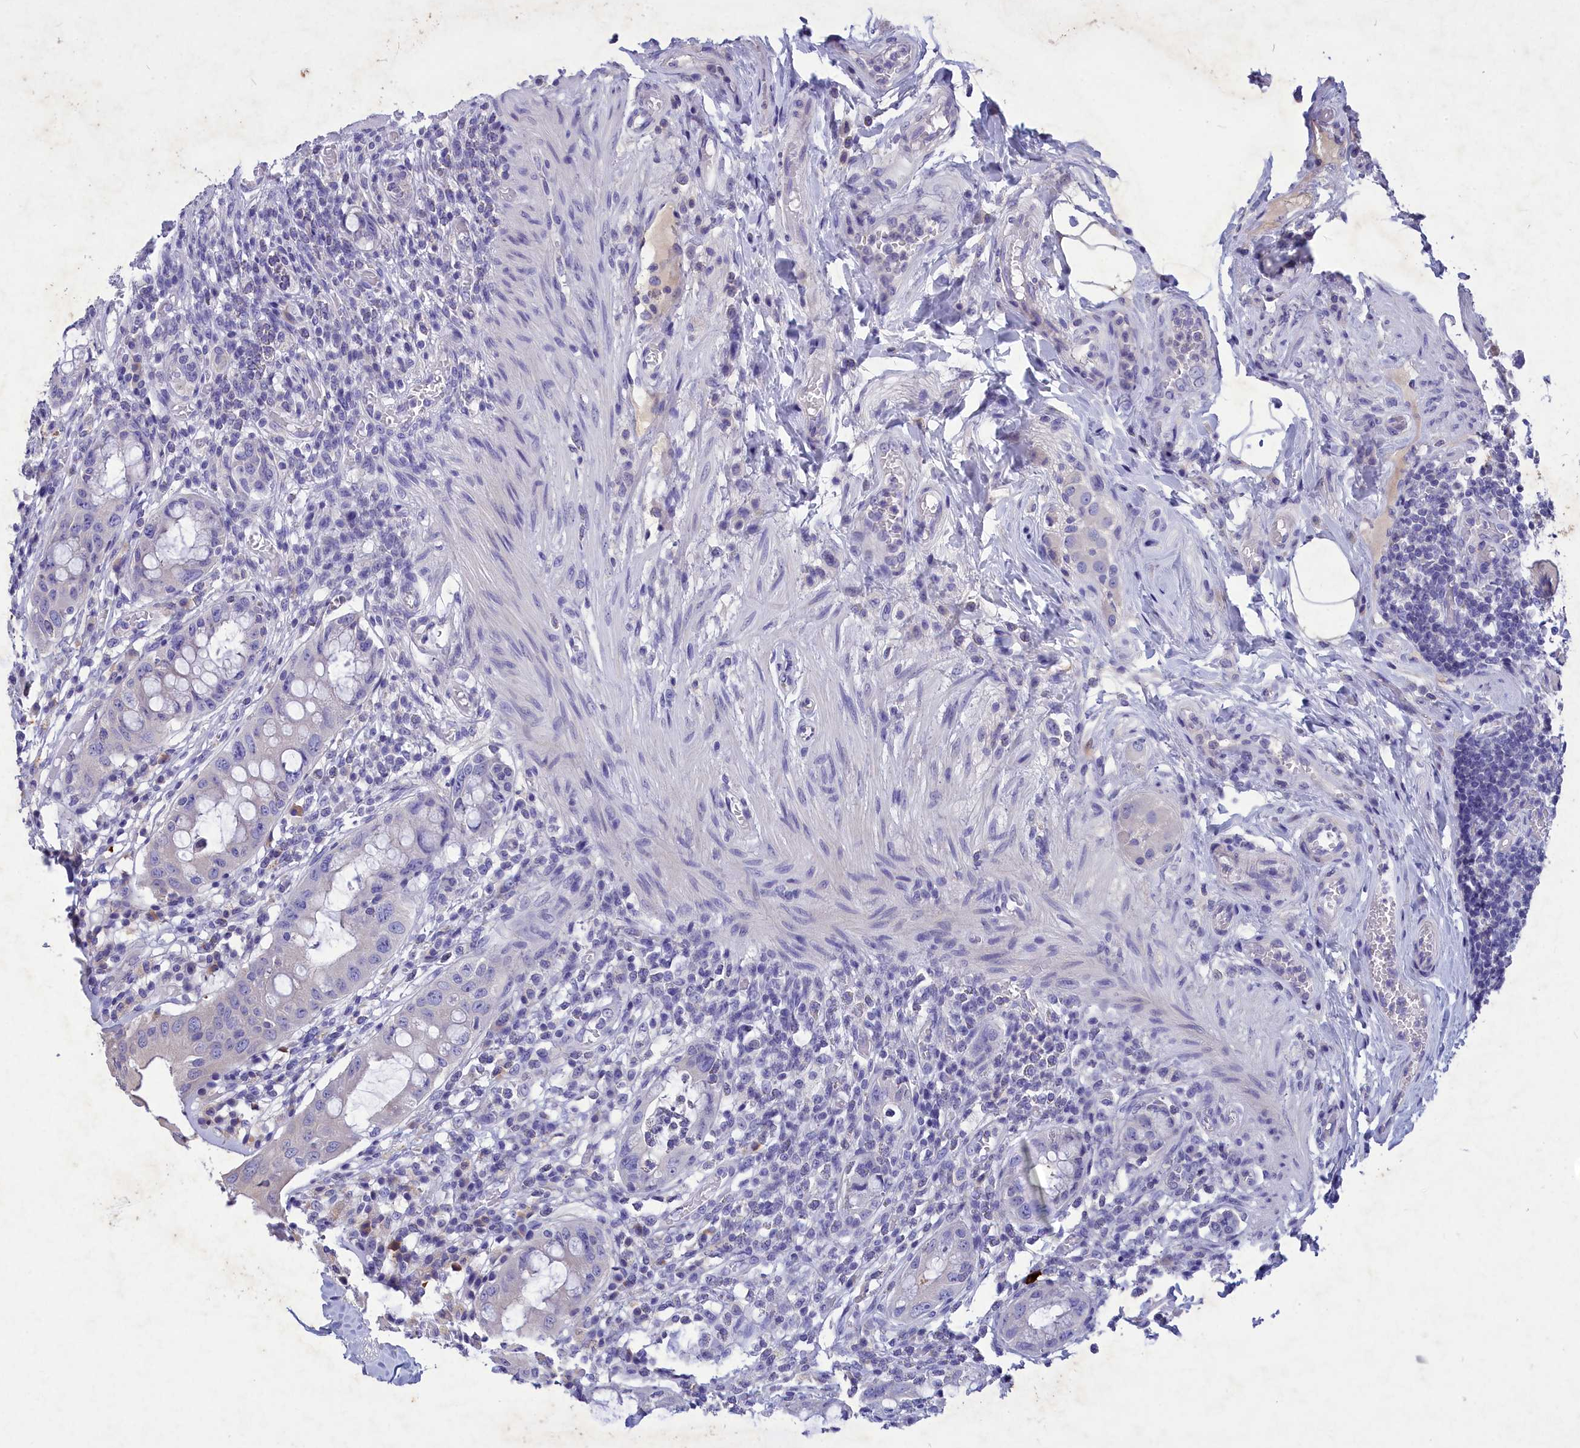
{"staining": {"intensity": "negative", "quantity": "none", "location": "none"}, "tissue": "rectum", "cell_type": "Glandular cells", "image_type": "normal", "snomed": [{"axis": "morphology", "description": "Normal tissue, NOS"}, {"axis": "topography", "description": "Rectum"}], "caption": "DAB immunohistochemical staining of benign rectum exhibits no significant positivity in glandular cells.", "gene": "DEFB119", "patient": {"sex": "female", "age": 57}}